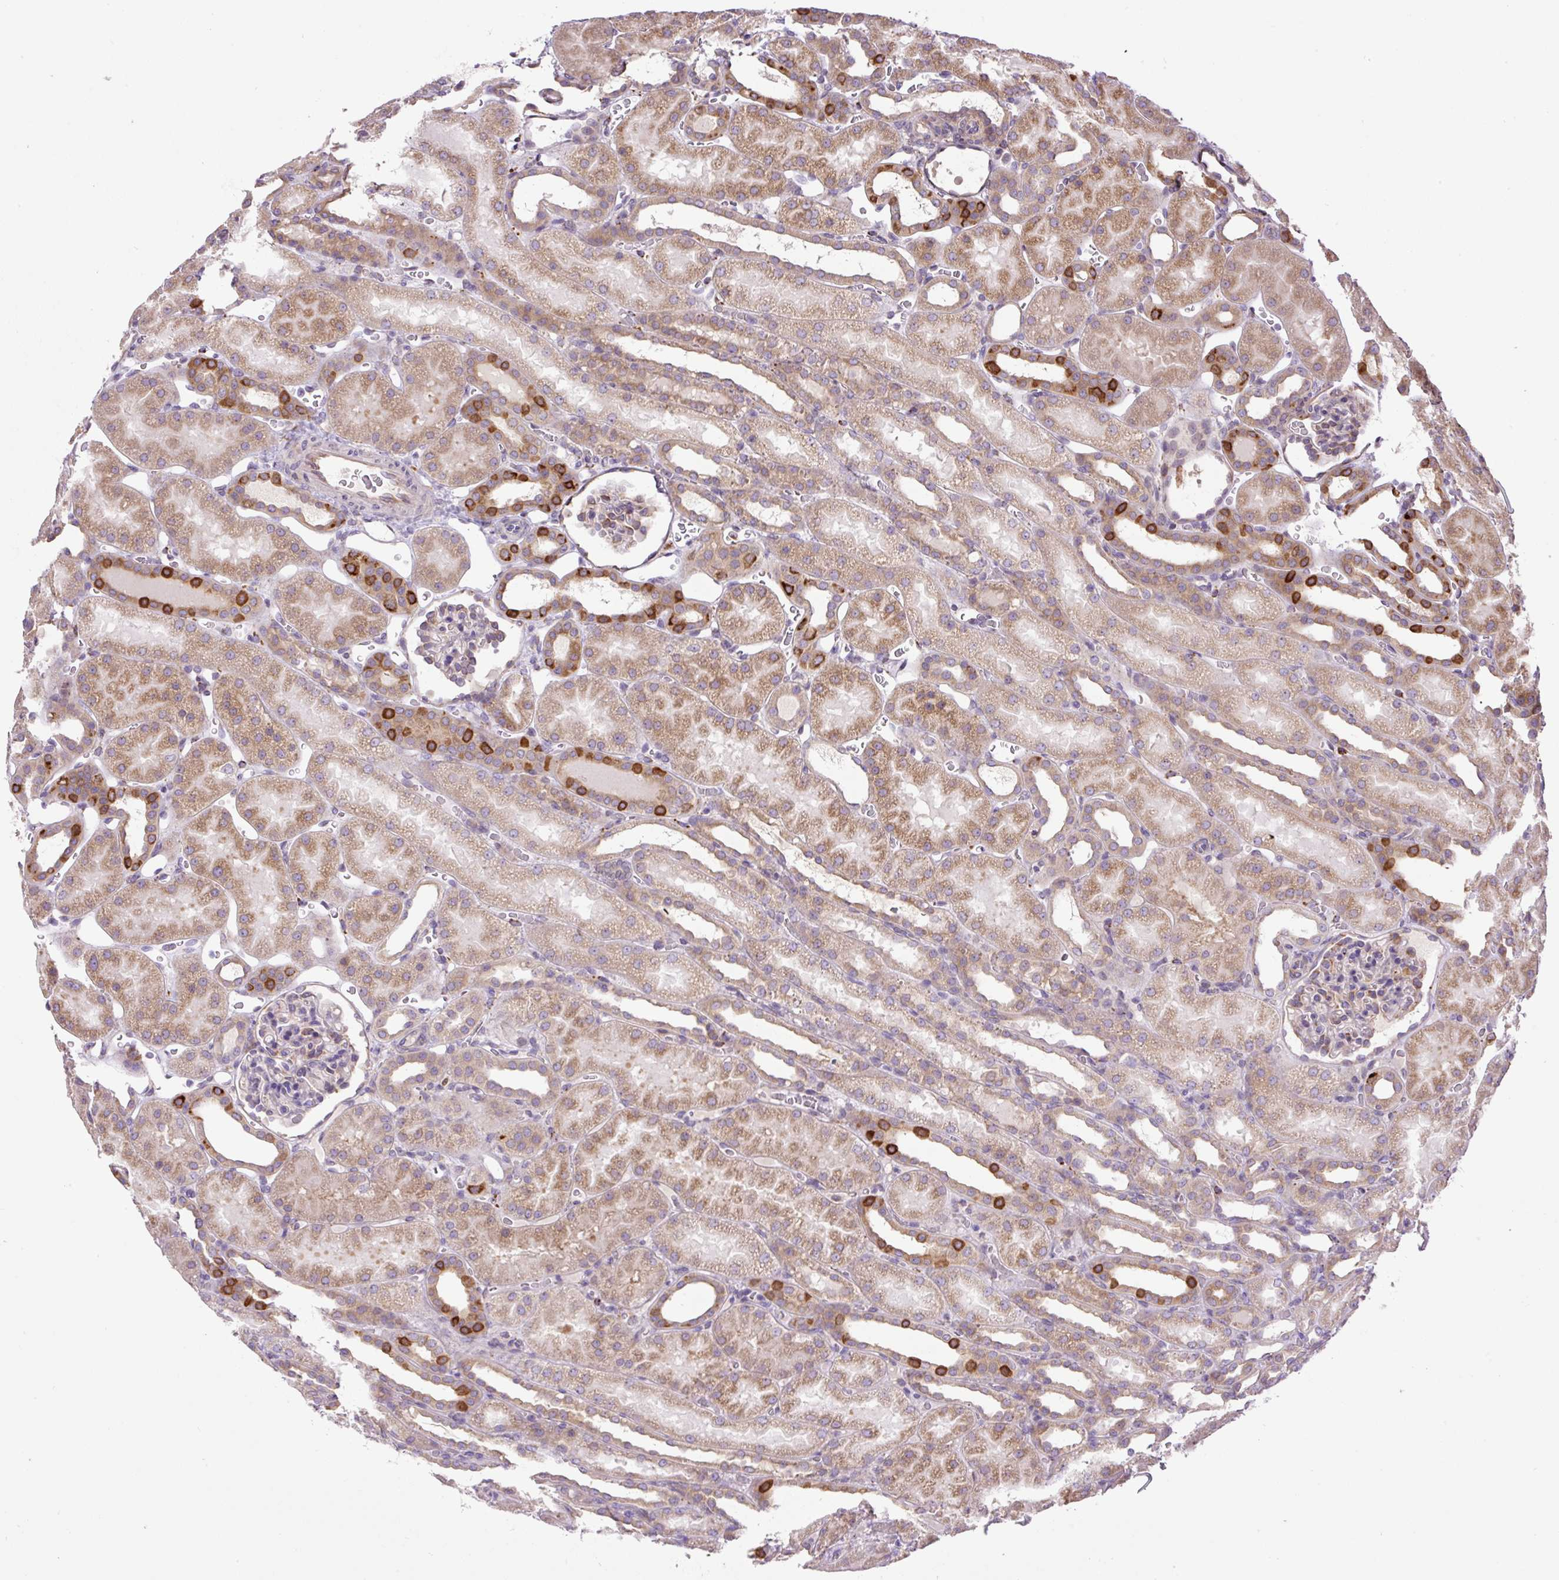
{"staining": {"intensity": "moderate", "quantity": "<25%", "location": "cytoplasmic/membranous"}, "tissue": "kidney", "cell_type": "Cells in glomeruli", "image_type": "normal", "snomed": [{"axis": "morphology", "description": "Normal tissue, NOS"}, {"axis": "topography", "description": "Kidney"}], "caption": "This image demonstrates immunohistochemistry (IHC) staining of normal kidney, with low moderate cytoplasmic/membranous staining in about <25% of cells in glomeruli.", "gene": "POFUT1", "patient": {"sex": "male", "age": 2}}